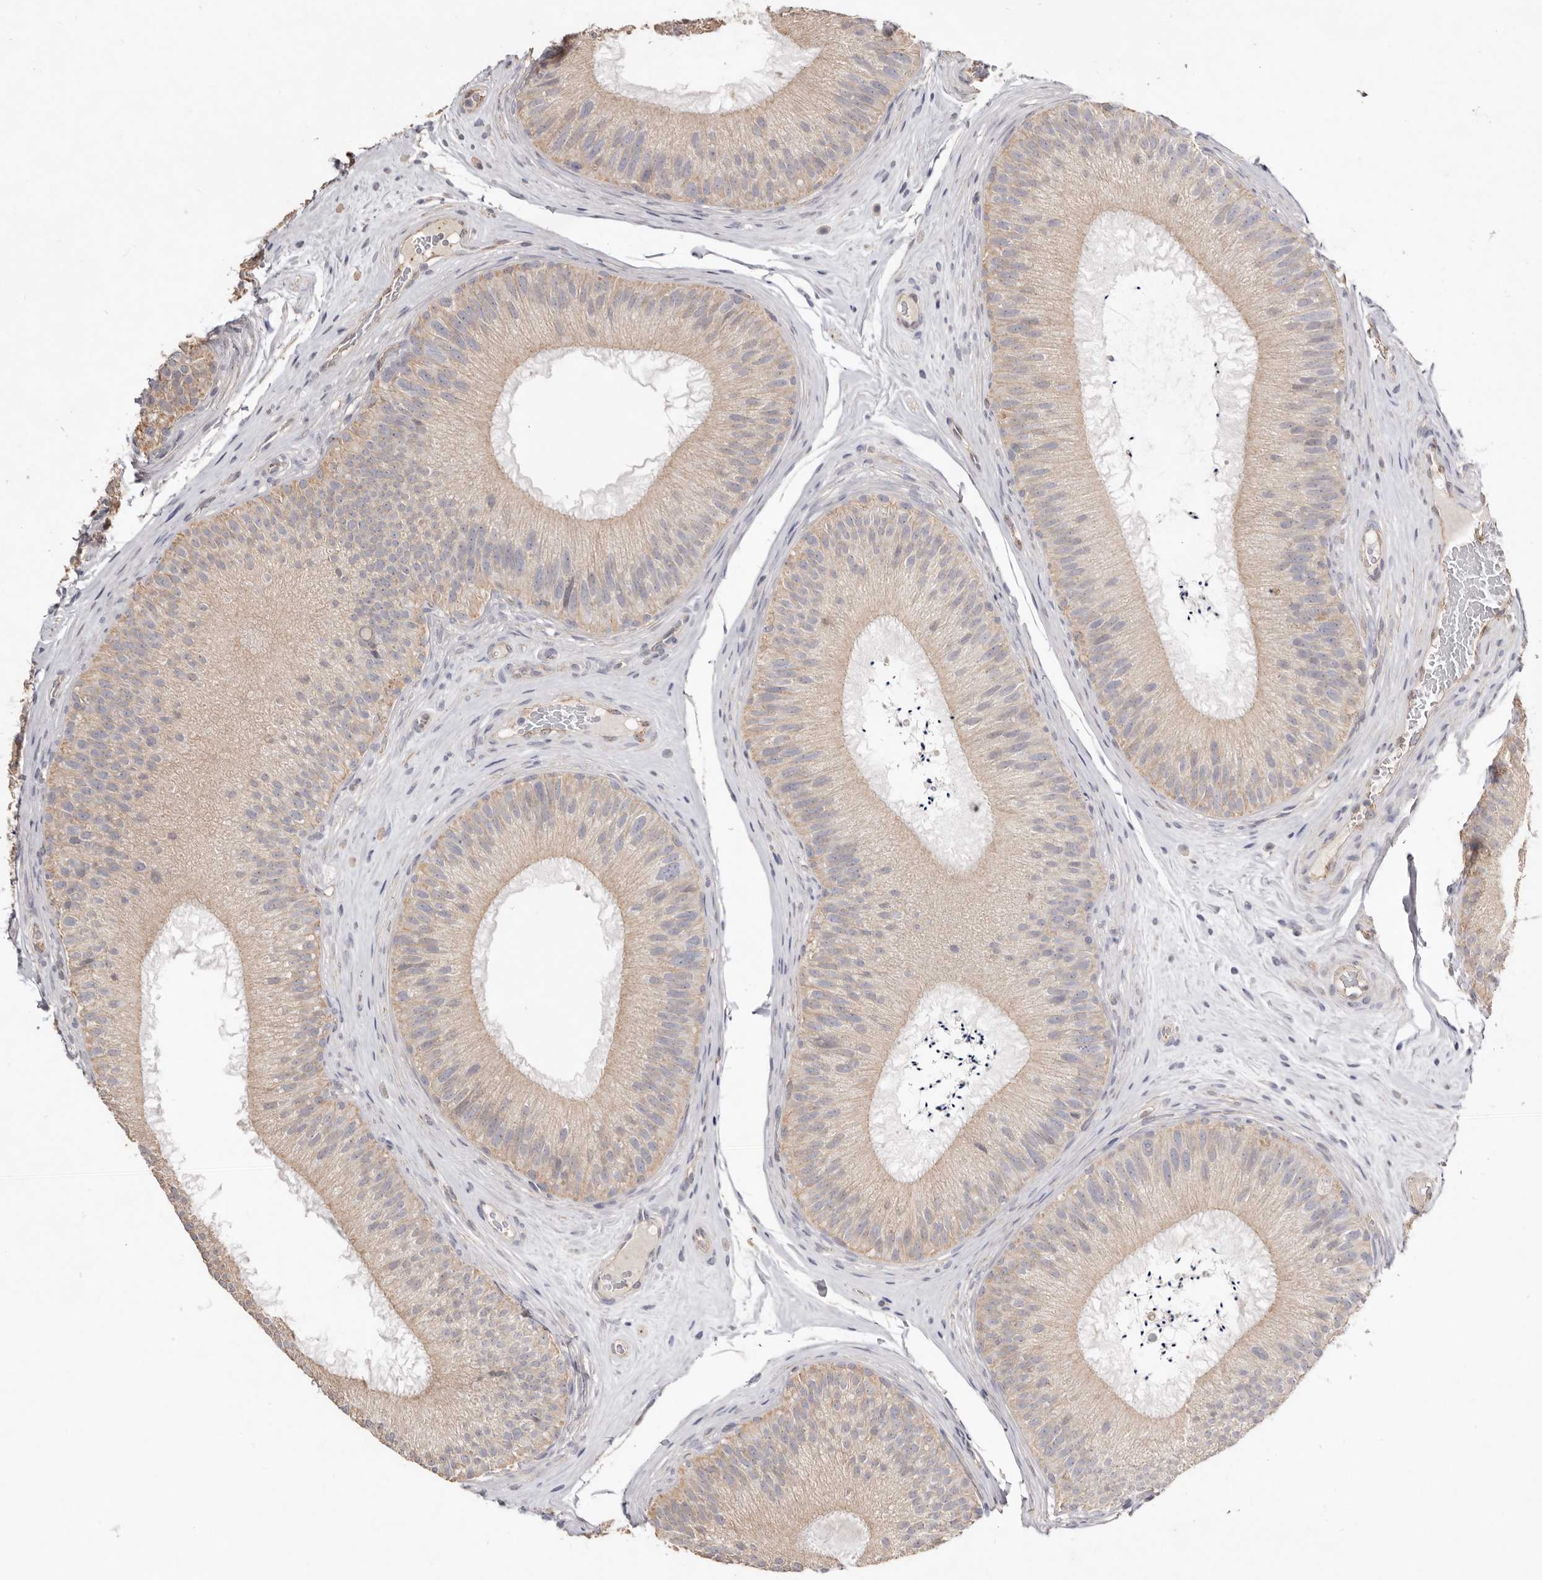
{"staining": {"intensity": "weak", "quantity": ">75%", "location": "cytoplasmic/membranous"}, "tissue": "epididymis", "cell_type": "Glandular cells", "image_type": "normal", "snomed": [{"axis": "morphology", "description": "Normal tissue, NOS"}, {"axis": "topography", "description": "Epididymis"}], "caption": "Immunohistochemistry image of unremarkable epididymis stained for a protein (brown), which demonstrates low levels of weak cytoplasmic/membranous positivity in approximately >75% of glandular cells.", "gene": "ZYG11B", "patient": {"sex": "male", "age": 45}}